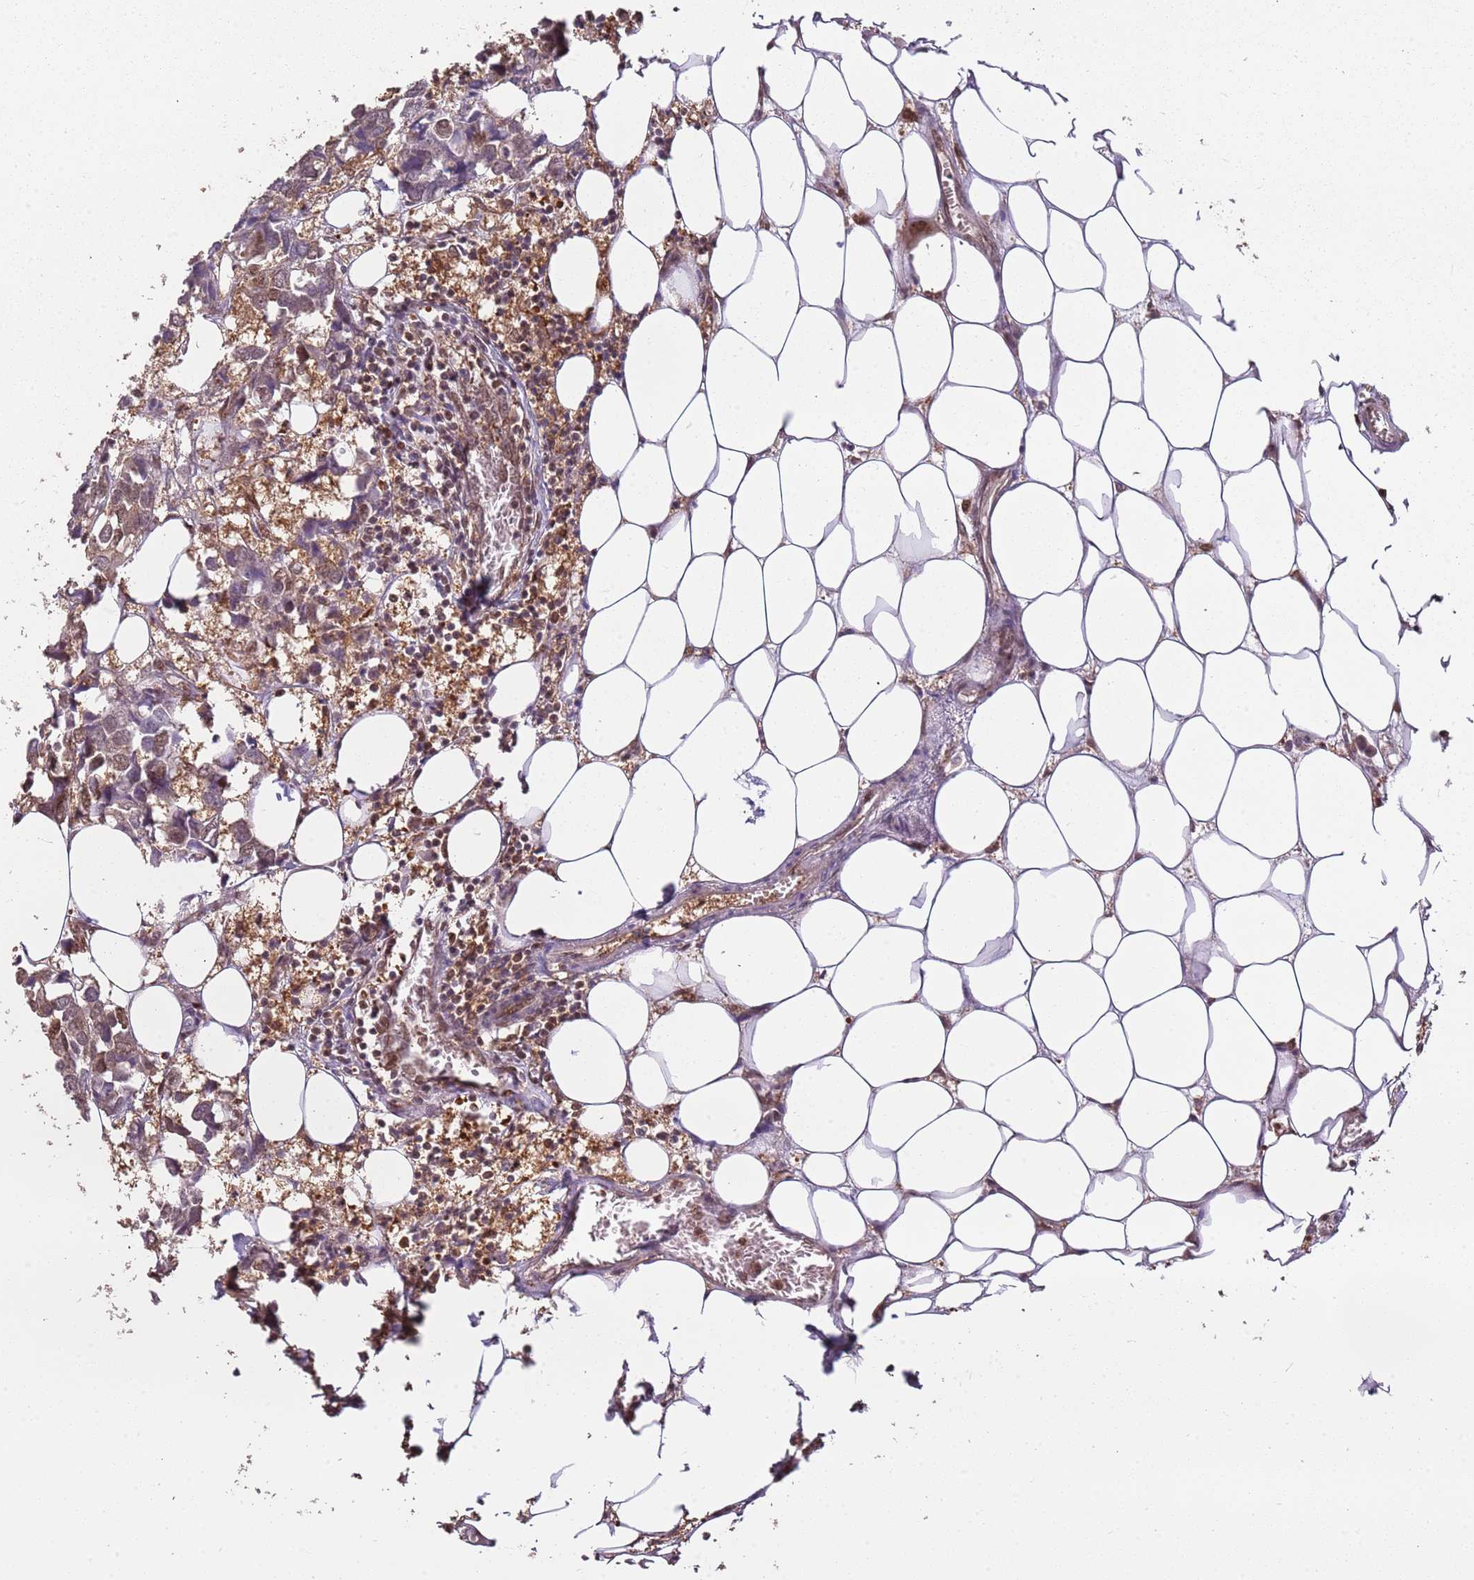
{"staining": {"intensity": "weak", "quantity": "25%-75%", "location": "cytoplasmic/membranous,nuclear"}, "tissue": "breast cancer", "cell_type": "Tumor cells", "image_type": "cancer", "snomed": [{"axis": "morphology", "description": "Duct carcinoma"}, {"axis": "topography", "description": "Breast"}], "caption": "An IHC image of neoplastic tissue is shown. Protein staining in brown shows weak cytoplasmic/membranous and nuclear positivity in breast cancer within tumor cells.", "gene": "PGLS", "patient": {"sex": "female", "age": 83}}